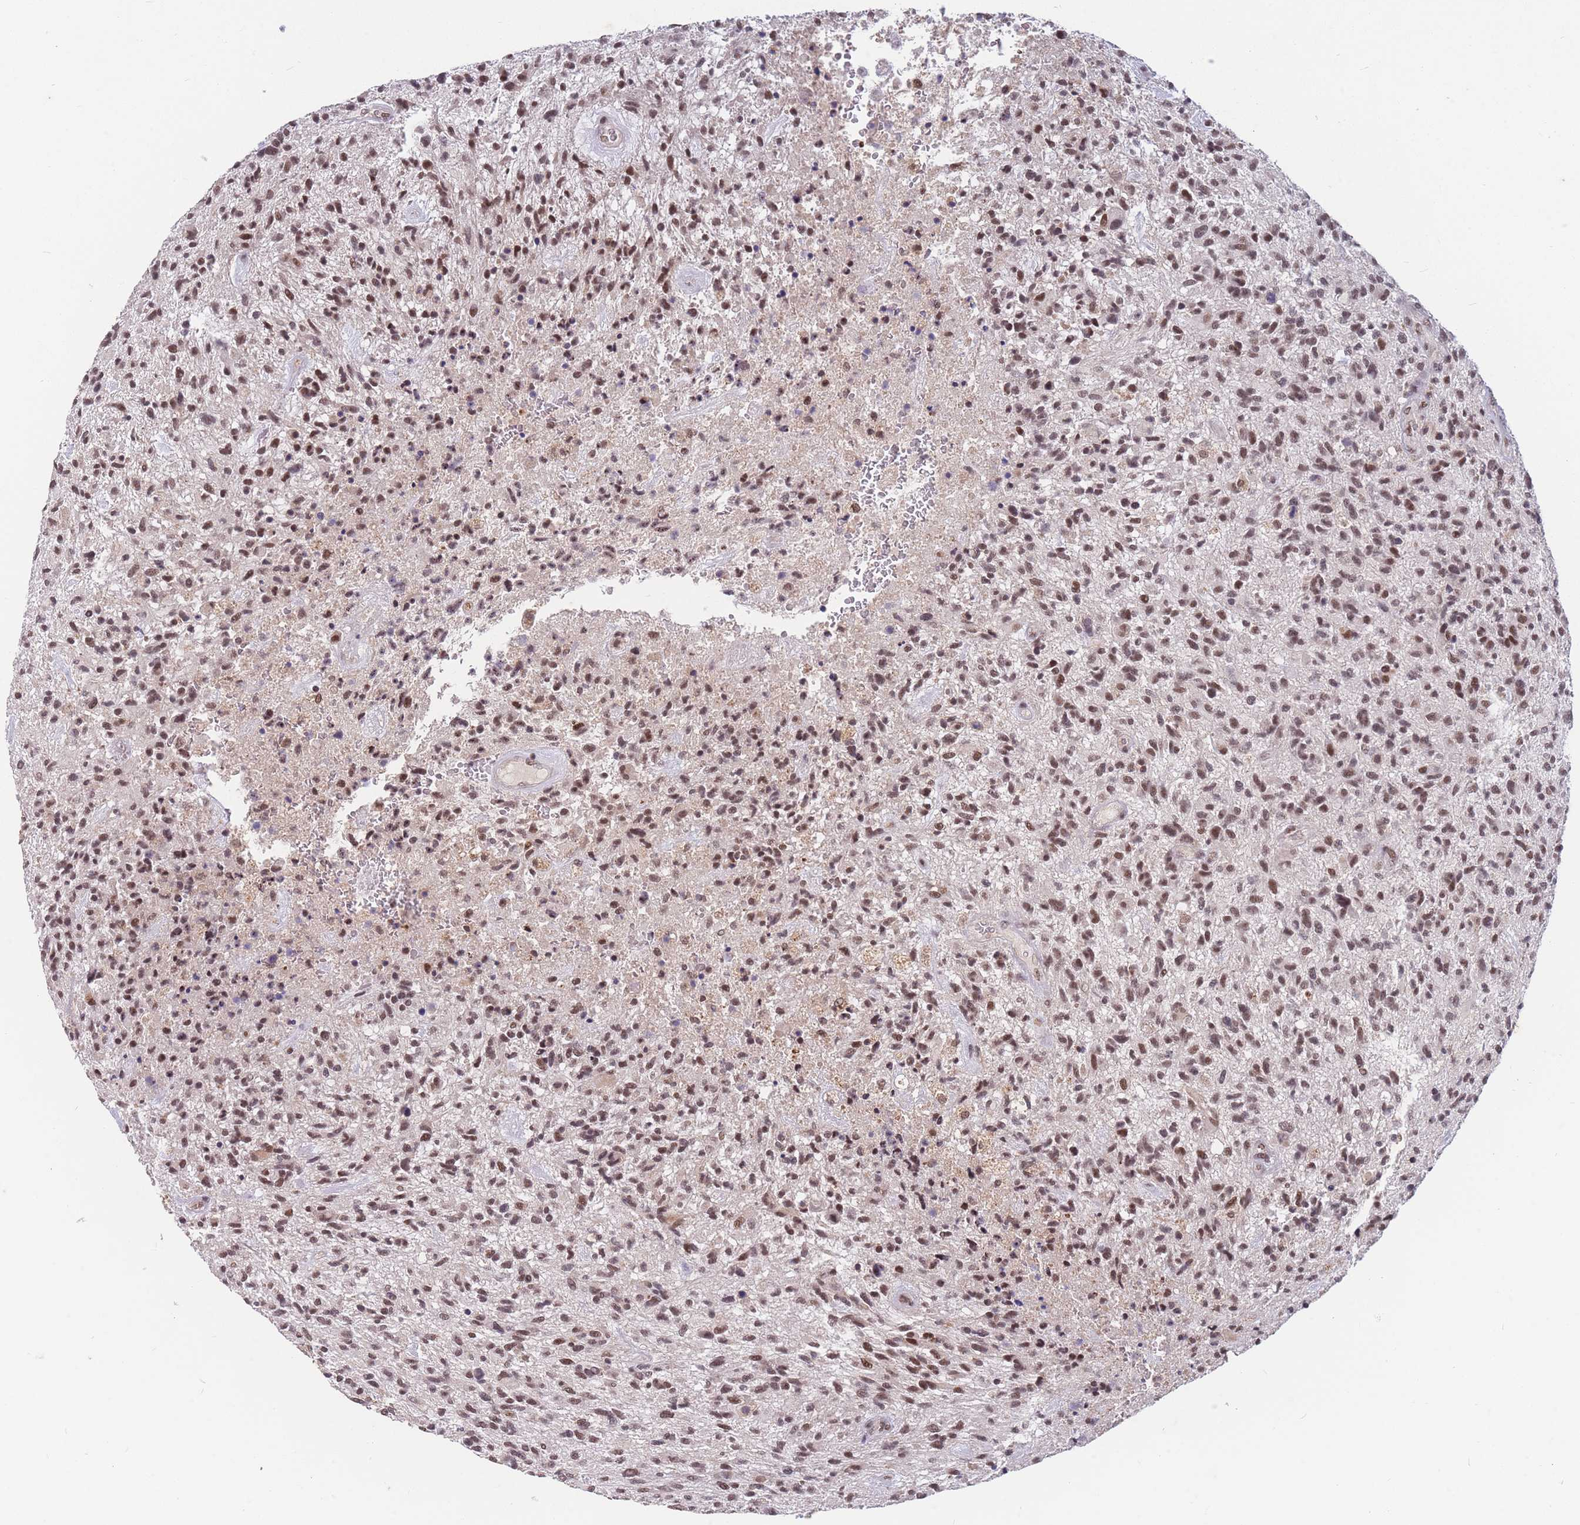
{"staining": {"intensity": "moderate", "quantity": ">75%", "location": "nuclear"}, "tissue": "glioma", "cell_type": "Tumor cells", "image_type": "cancer", "snomed": [{"axis": "morphology", "description": "Glioma, malignant, High grade"}, {"axis": "topography", "description": "Brain"}], "caption": "Immunohistochemical staining of glioma shows medium levels of moderate nuclear staining in about >75% of tumor cells.", "gene": "SNRPA1", "patient": {"sex": "male", "age": 47}}